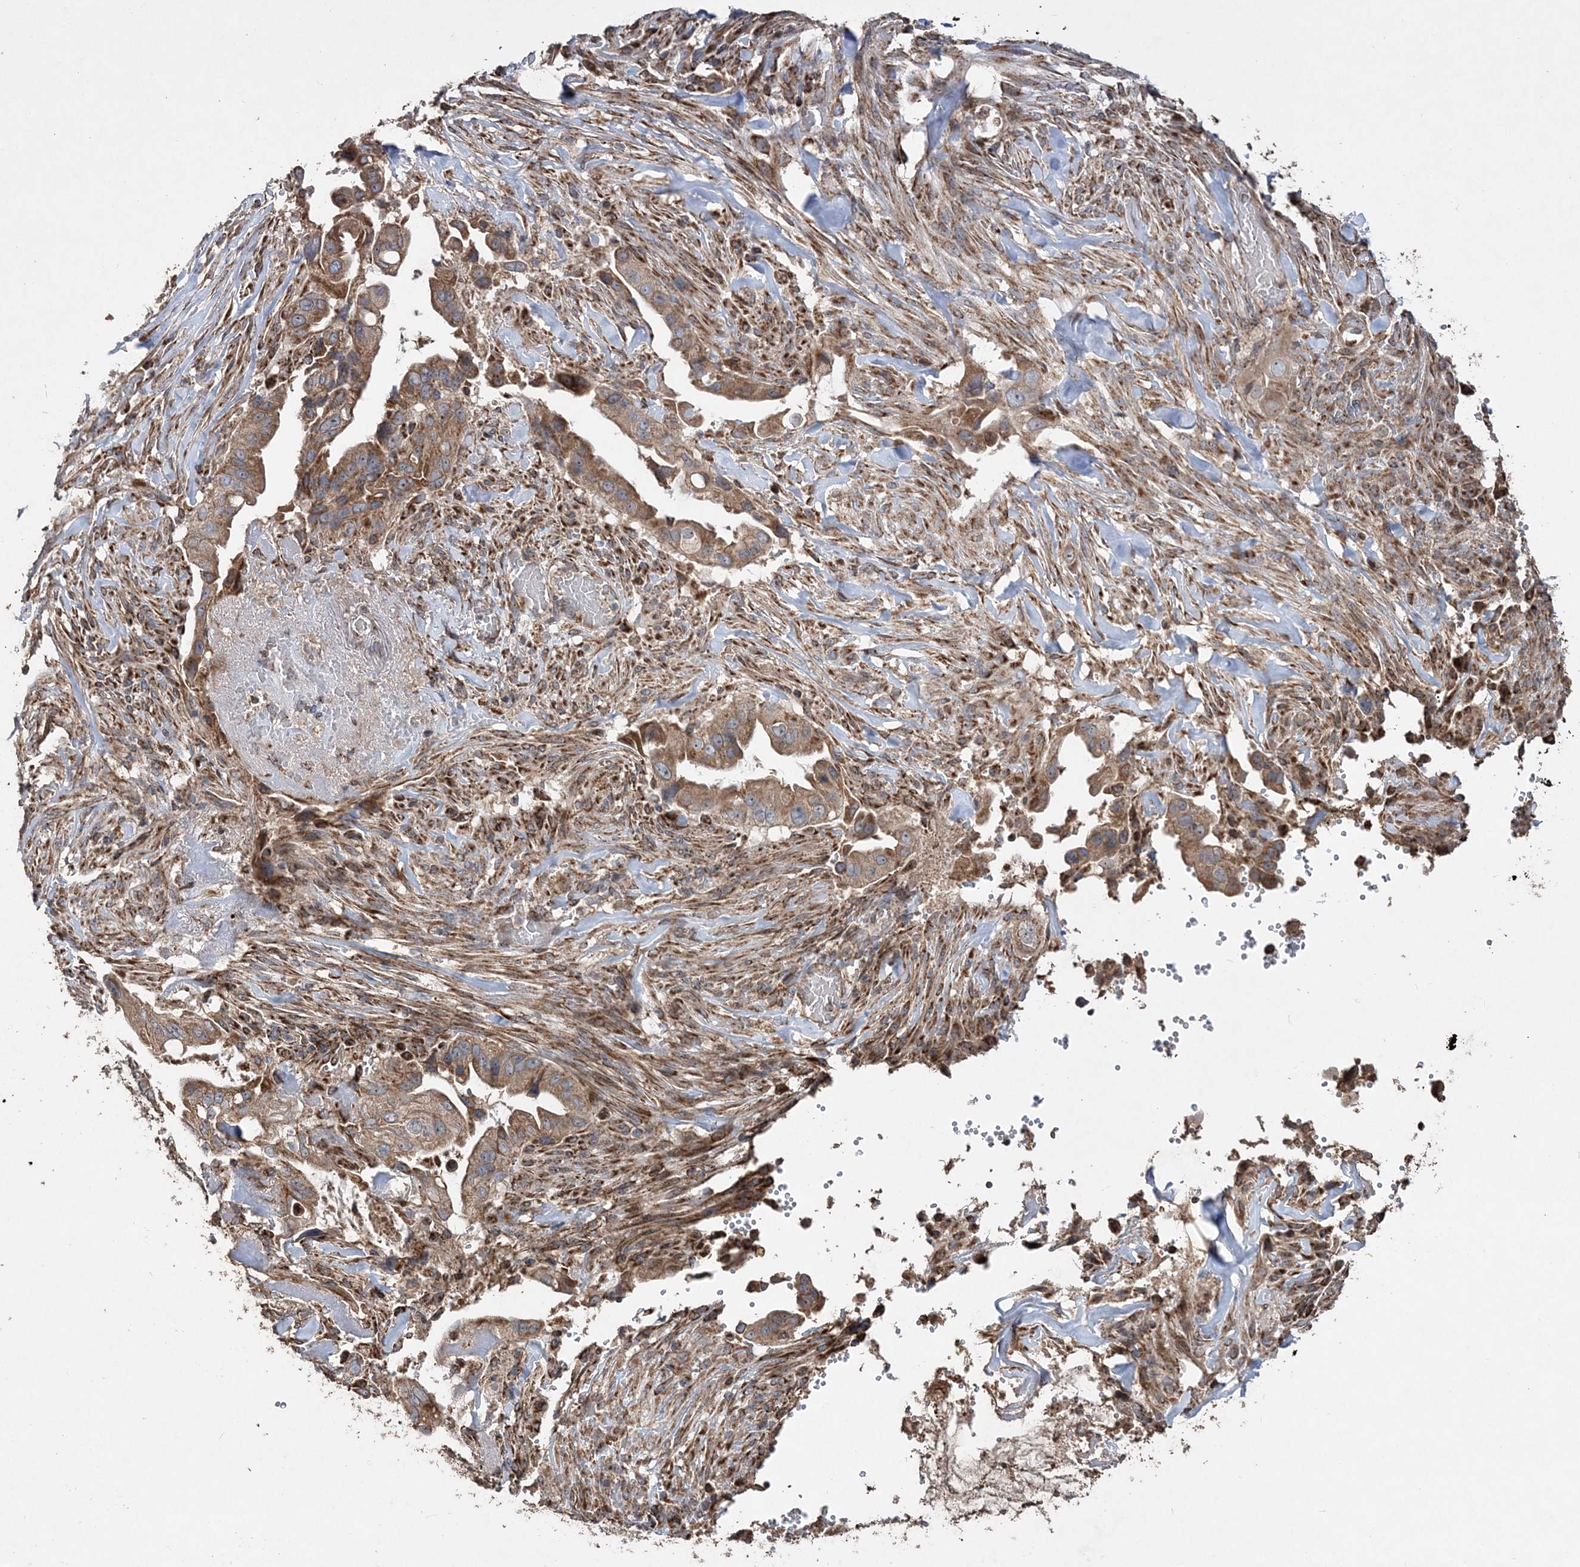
{"staining": {"intensity": "moderate", "quantity": ">75%", "location": "cytoplasmic/membranous"}, "tissue": "pancreatic cancer", "cell_type": "Tumor cells", "image_type": "cancer", "snomed": [{"axis": "morphology", "description": "Inflammation, NOS"}, {"axis": "morphology", "description": "Adenocarcinoma, NOS"}, {"axis": "topography", "description": "Pancreas"}], "caption": "A micrograph of adenocarcinoma (pancreatic) stained for a protein reveals moderate cytoplasmic/membranous brown staining in tumor cells. (Brightfield microscopy of DAB IHC at high magnification).", "gene": "POC5", "patient": {"sex": "female", "age": 56}}